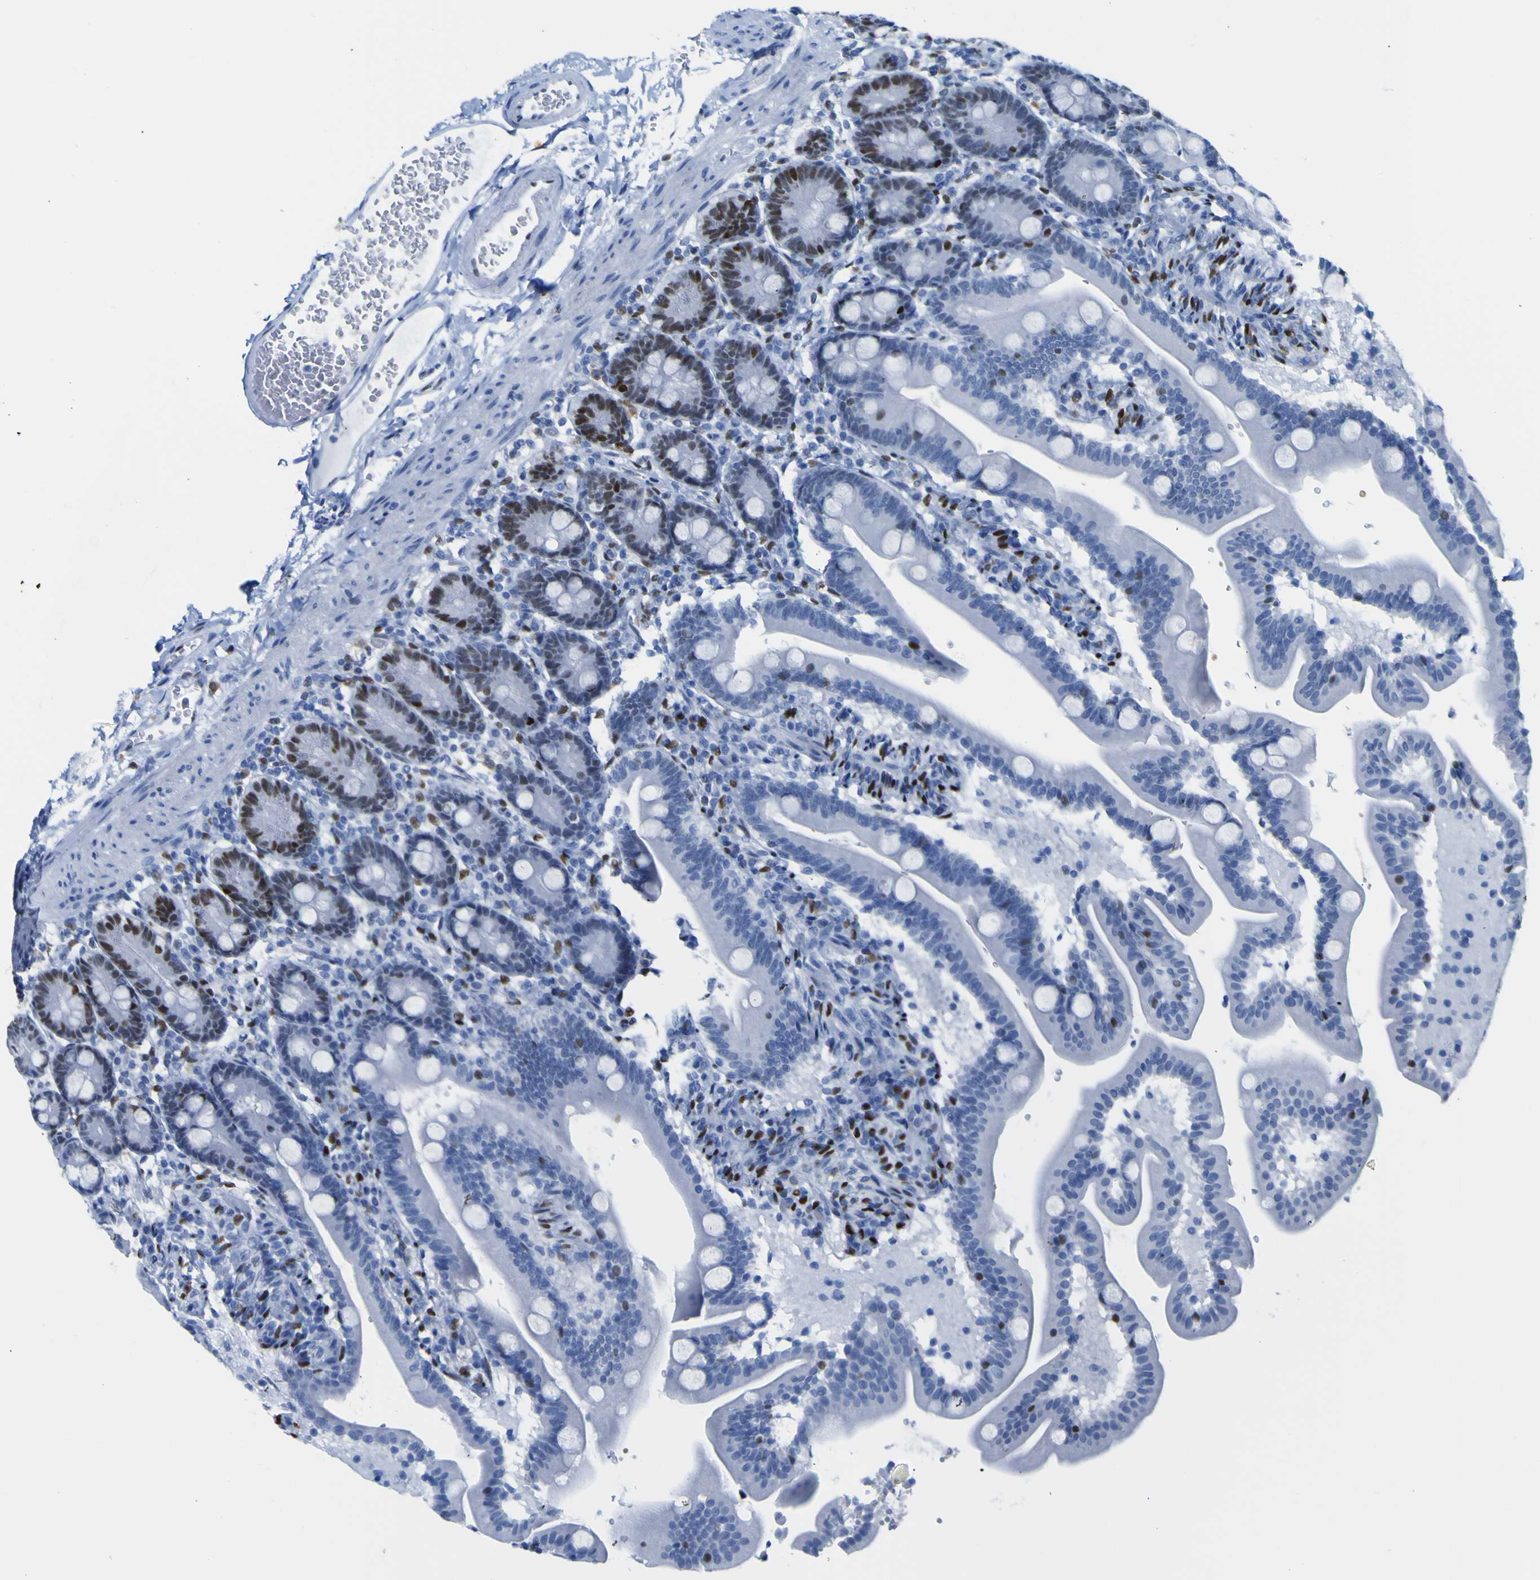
{"staining": {"intensity": "strong", "quantity": "<25%", "location": "nuclear"}, "tissue": "duodenum", "cell_type": "Glandular cells", "image_type": "normal", "snomed": [{"axis": "morphology", "description": "Normal tissue, NOS"}, {"axis": "topography", "description": "Duodenum"}], "caption": "Immunohistochemistry image of unremarkable duodenum: human duodenum stained using IHC exhibits medium levels of strong protein expression localized specifically in the nuclear of glandular cells, appearing as a nuclear brown color.", "gene": "DACH1", "patient": {"sex": "male", "age": 54}}